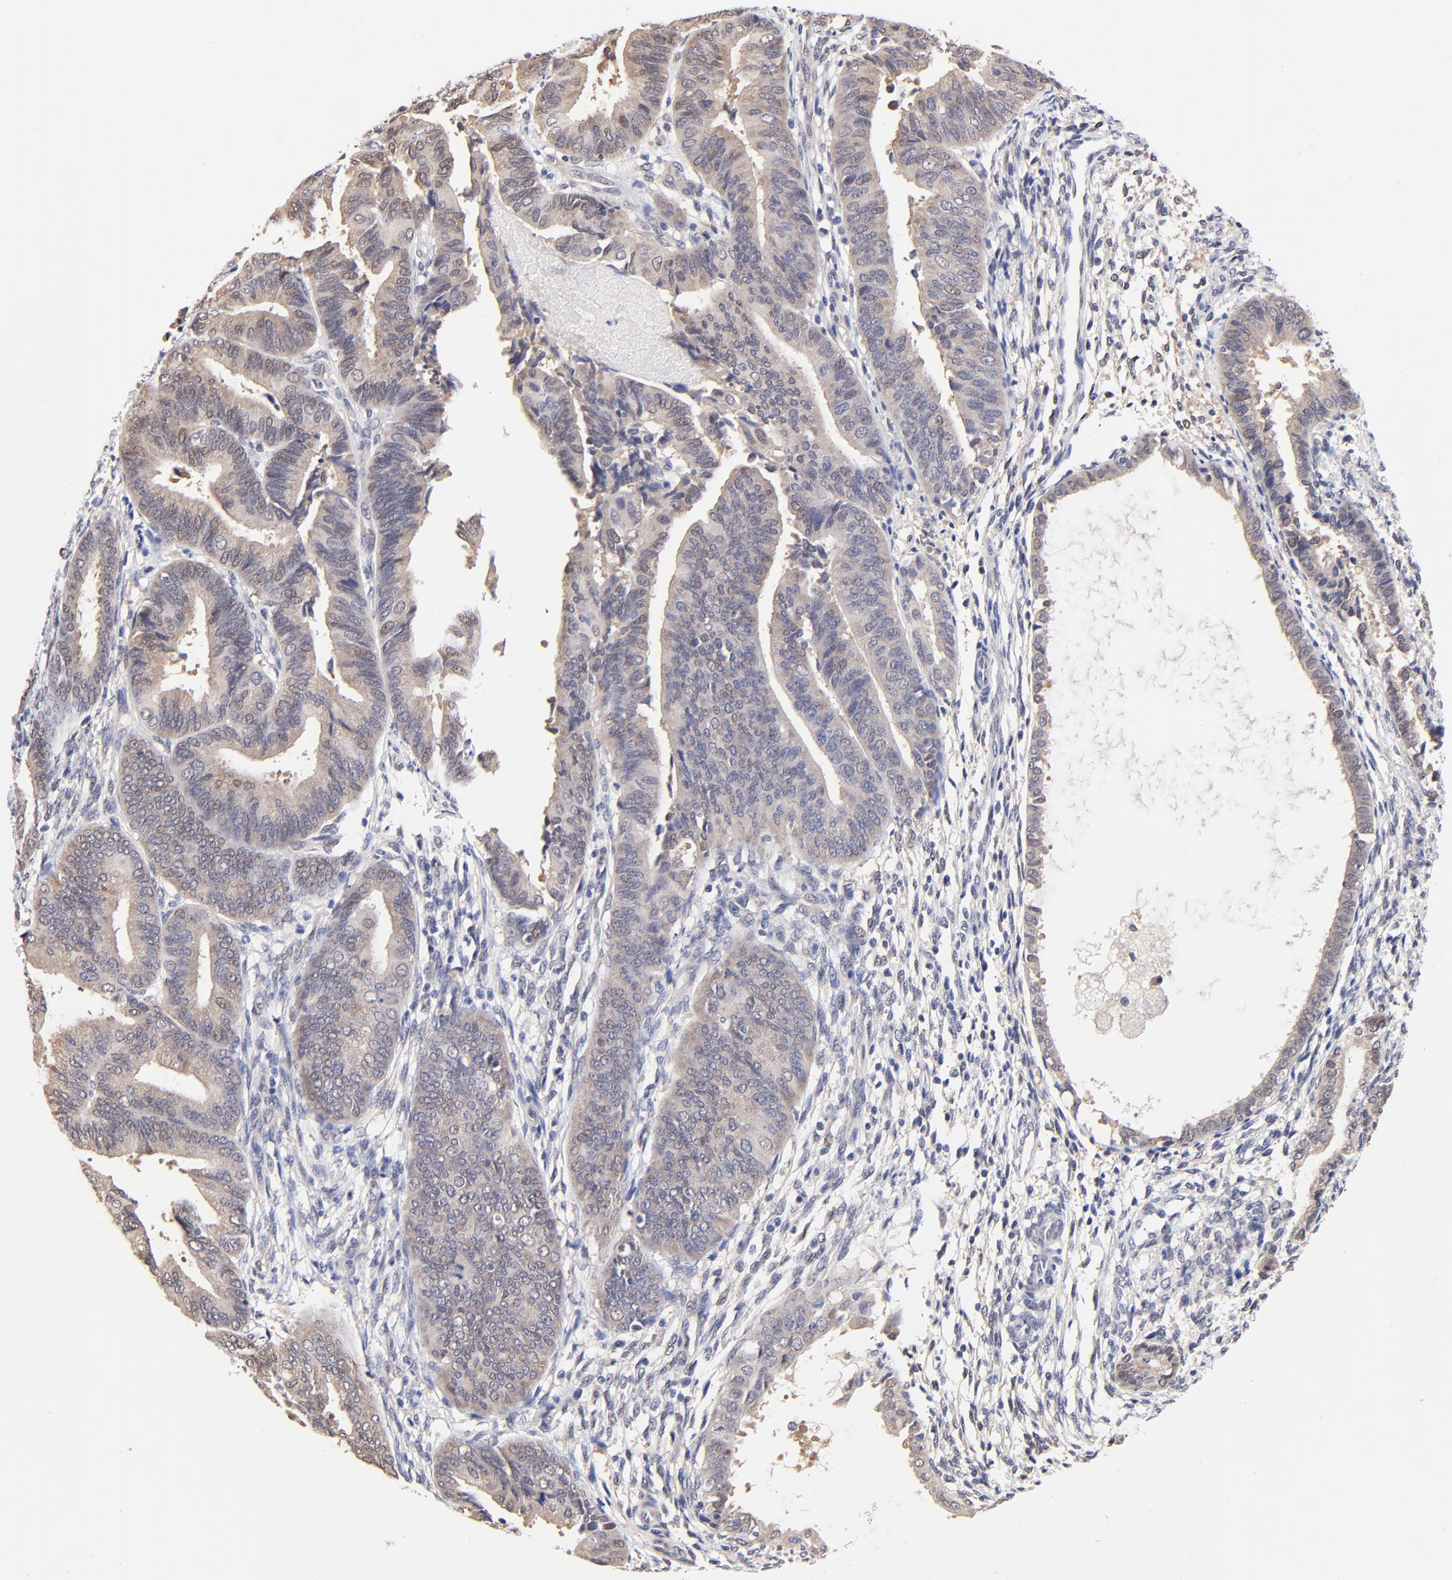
{"staining": {"intensity": "weak", "quantity": "<25%", "location": "cytoplasmic/membranous,nuclear"}, "tissue": "endometrial cancer", "cell_type": "Tumor cells", "image_type": "cancer", "snomed": [{"axis": "morphology", "description": "Adenocarcinoma, NOS"}, {"axis": "topography", "description": "Endometrium"}], "caption": "Endometrial adenocarcinoma was stained to show a protein in brown. There is no significant expression in tumor cells.", "gene": "TXNL1", "patient": {"sex": "female", "age": 63}}